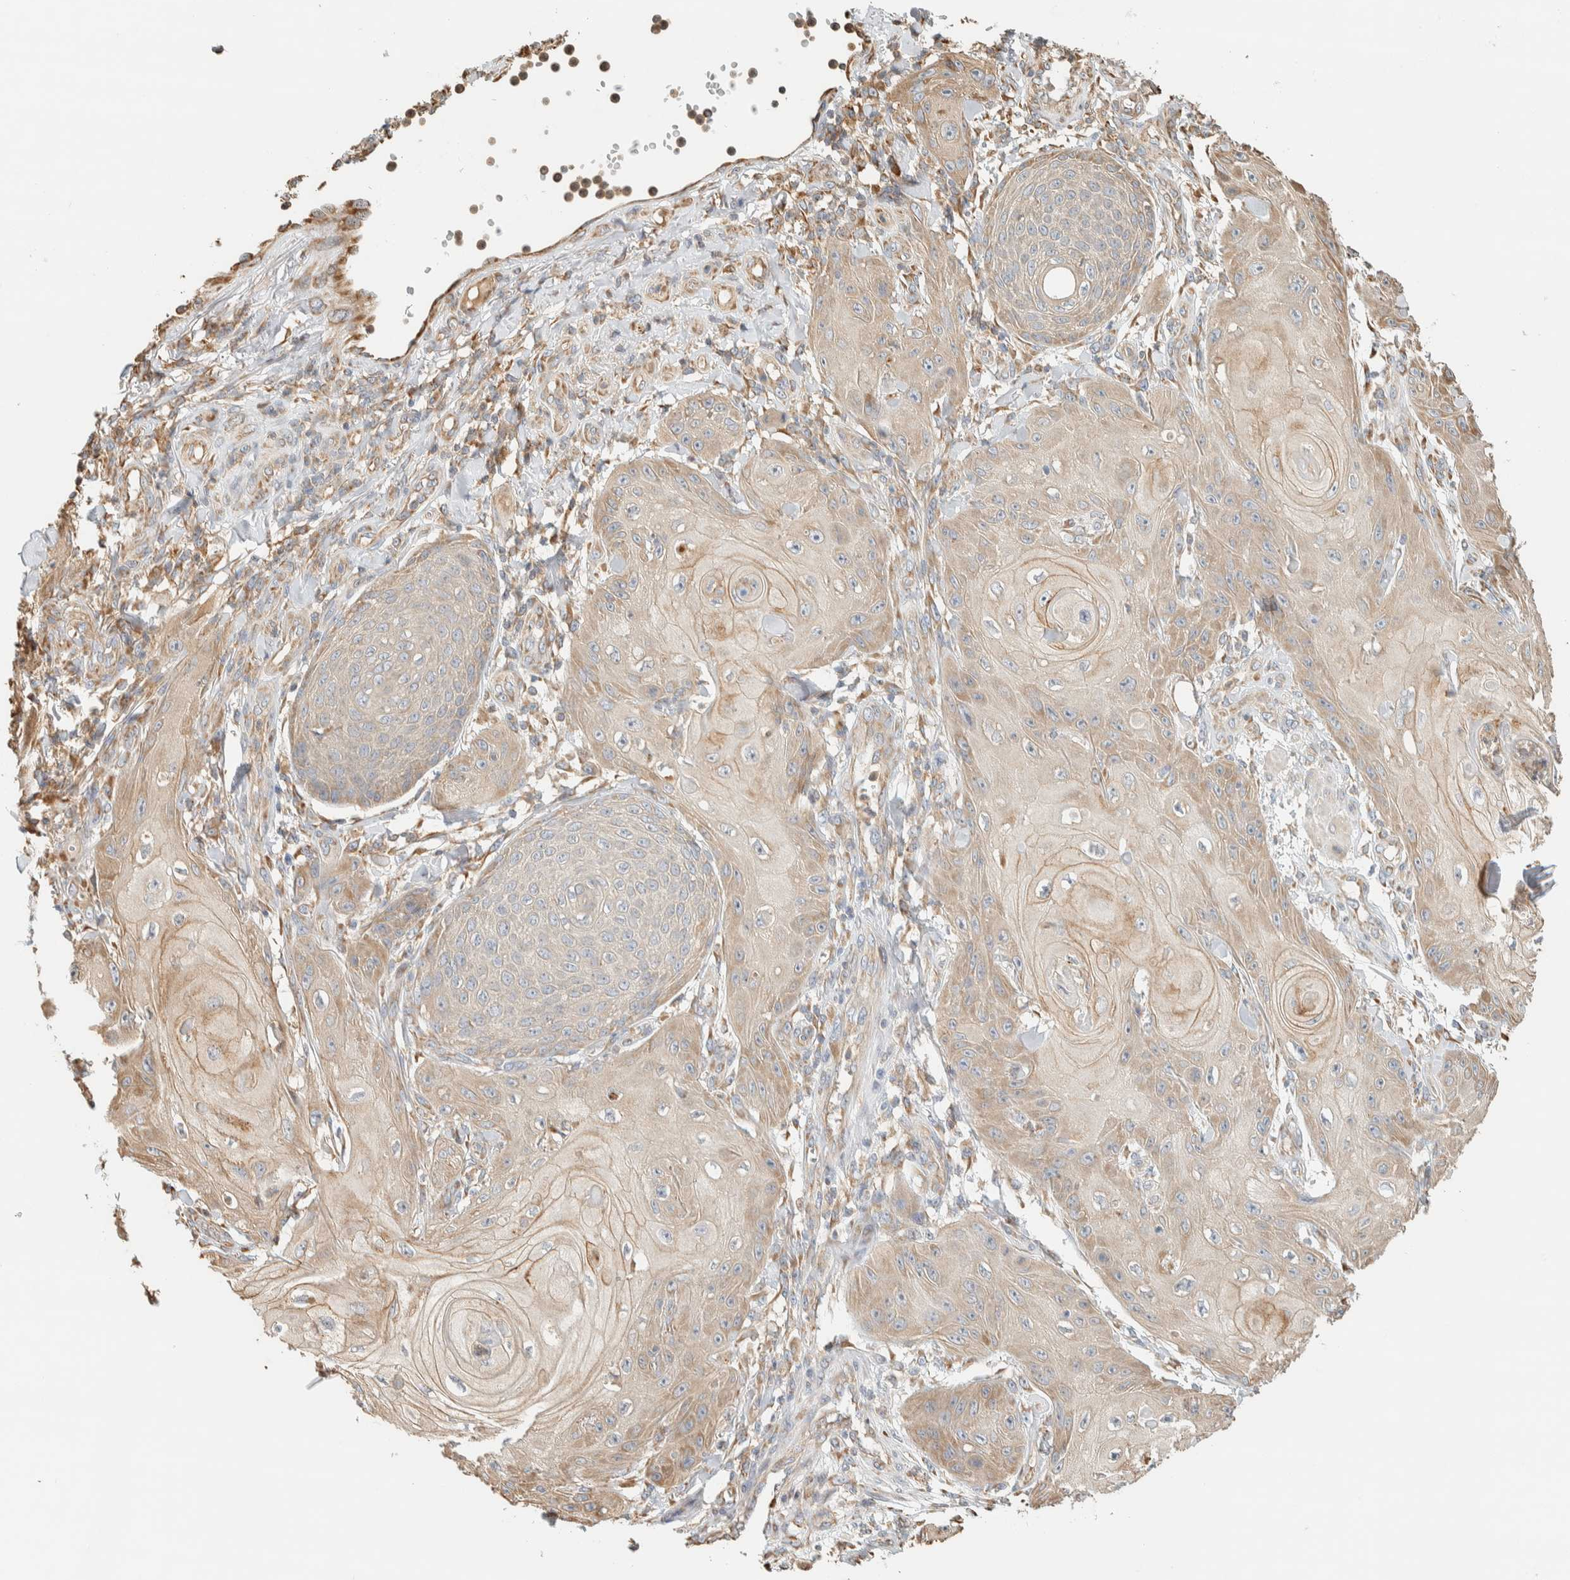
{"staining": {"intensity": "weak", "quantity": "25%-75%", "location": "cytoplasmic/membranous"}, "tissue": "skin cancer", "cell_type": "Tumor cells", "image_type": "cancer", "snomed": [{"axis": "morphology", "description": "Squamous cell carcinoma, NOS"}, {"axis": "topography", "description": "Skin"}], "caption": "This photomicrograph shows IHC staining of human skin cancer, with low weak cytoplasmic/membranous staining in about 25%-75% of tumor cells.", "gene": "RAB11FIP1", "patient": {"sex": "male", "age": 74}}